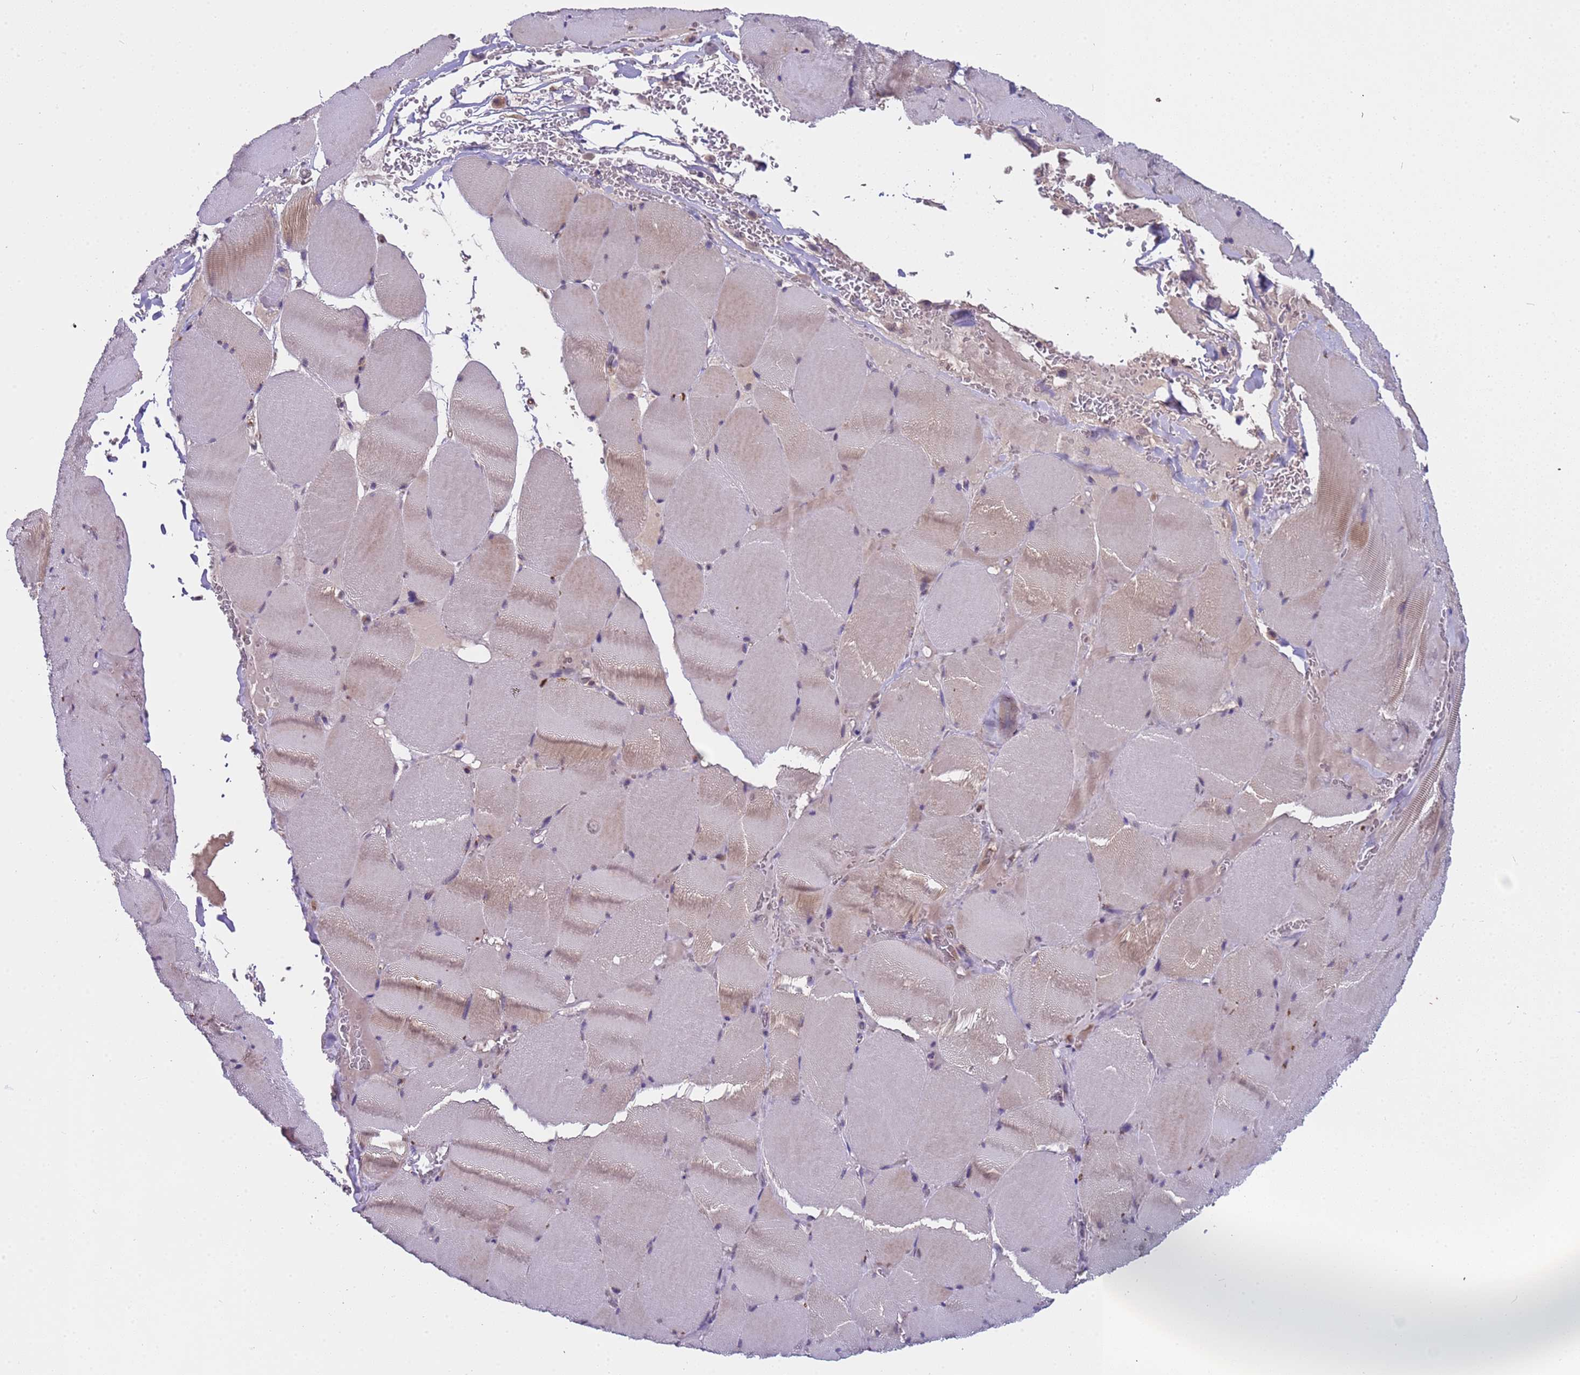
{"staining": {"intensity": "weak", "quantity": "25%-75%", "location": "cytoplasmic/membranous"}, "tissue": "skeletal muscle", "cell_type": "Myocytes", "image_type": "normal", "snomed": [{"axis": "morphology", "description": "Normal tissue, NOS"}, {"axis": "topography", "description": "Skeletal muscle"}, {"axis": "topography", "description": "Head-Neck"}], "caption": "Immunohistochemical staining of unremarkable human skeletal muscle exhibits 25%-75% levels of weak cytoplasmic/membranous protein positivity in about 25%-75% of myocytes.", "gene": "ZNF248", "patient": {"sex": "male", "age": 66}}